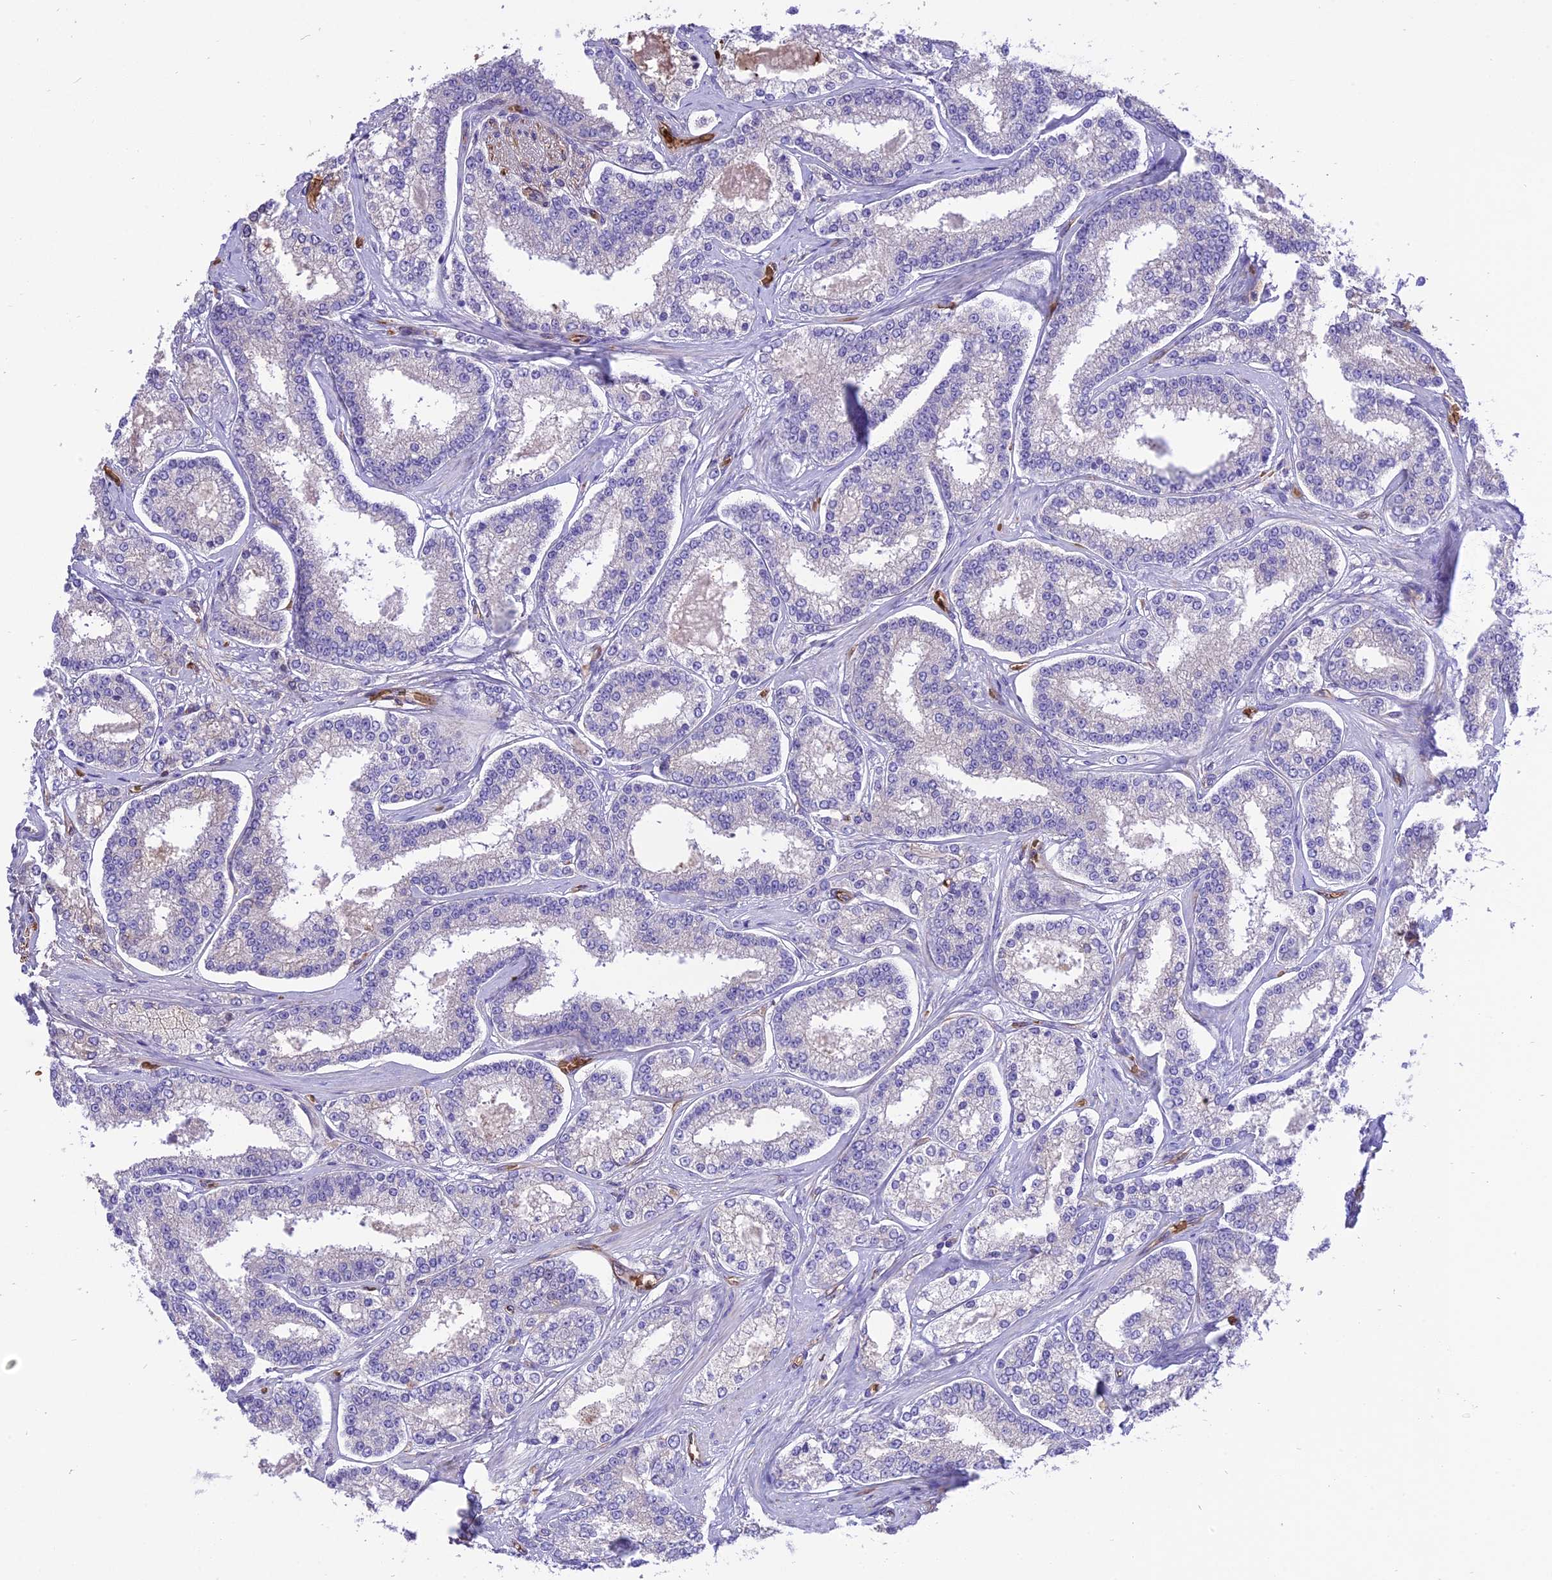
{"staining": {"intensity": "negative", "quantity": "none", "location": "none"}, "tissue": "prostate cancer", "cell_type": "Tumor cells", "image_type": "cancer", "snomed": [{"axis": "morphology", "description": "Normal tissue, NOS"}, {"axis": "morphology", "description": "Adenocarcinoma, High grade"}, {"axis": "topography", "description": "Prostate"}], "caption": "Image shows no significant protein staining in tumor cells of prostate high-grade adenocarcinoma.", "gene": "TTC4", "patient": {"sex": "male", "age": 83}}